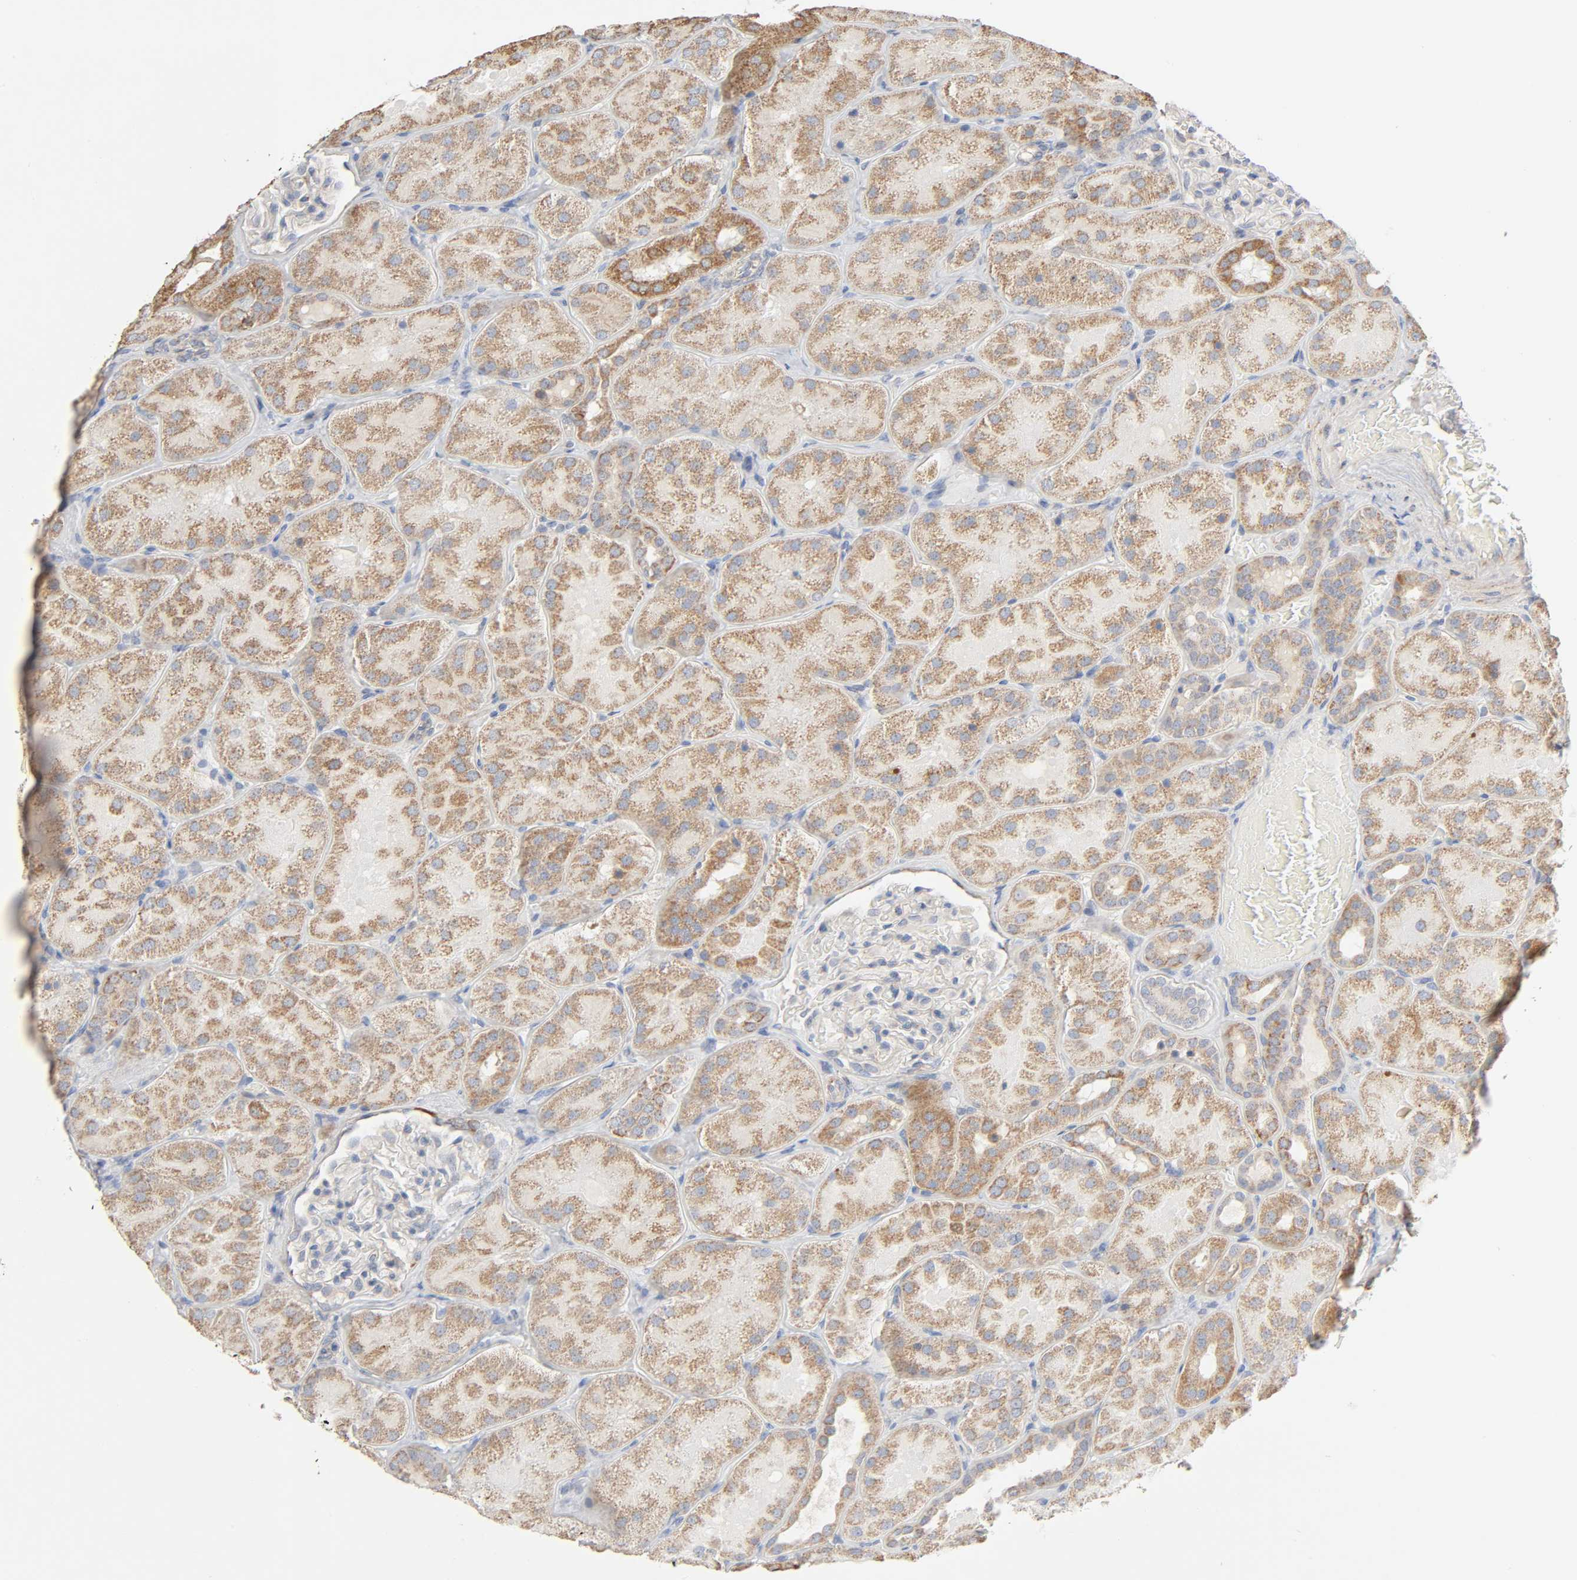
{"staining": {"intensity": "negative", "quantity": "none", "location": "none"}, "tissue": "kidney", "cell_type": "Cells in glomeruli", "image_type": "normal", "snomed": [{"axis": "morphology", "description": "Normal tissue, NOS"}, {"axis": "topography", "description": "Kidney"}], "caption": "Kidney was stained to show a protein in brown. There is no significant expression in cells in glomeruli. Brightfield microscopy of immunohistochemistry stained with DAB (3,3'-diaminobenzidine) (brown) and hematoxylin (blue), captured at high magnification.", "gene": "SYT16", "patient": {"sex": "male", "age": 28}}